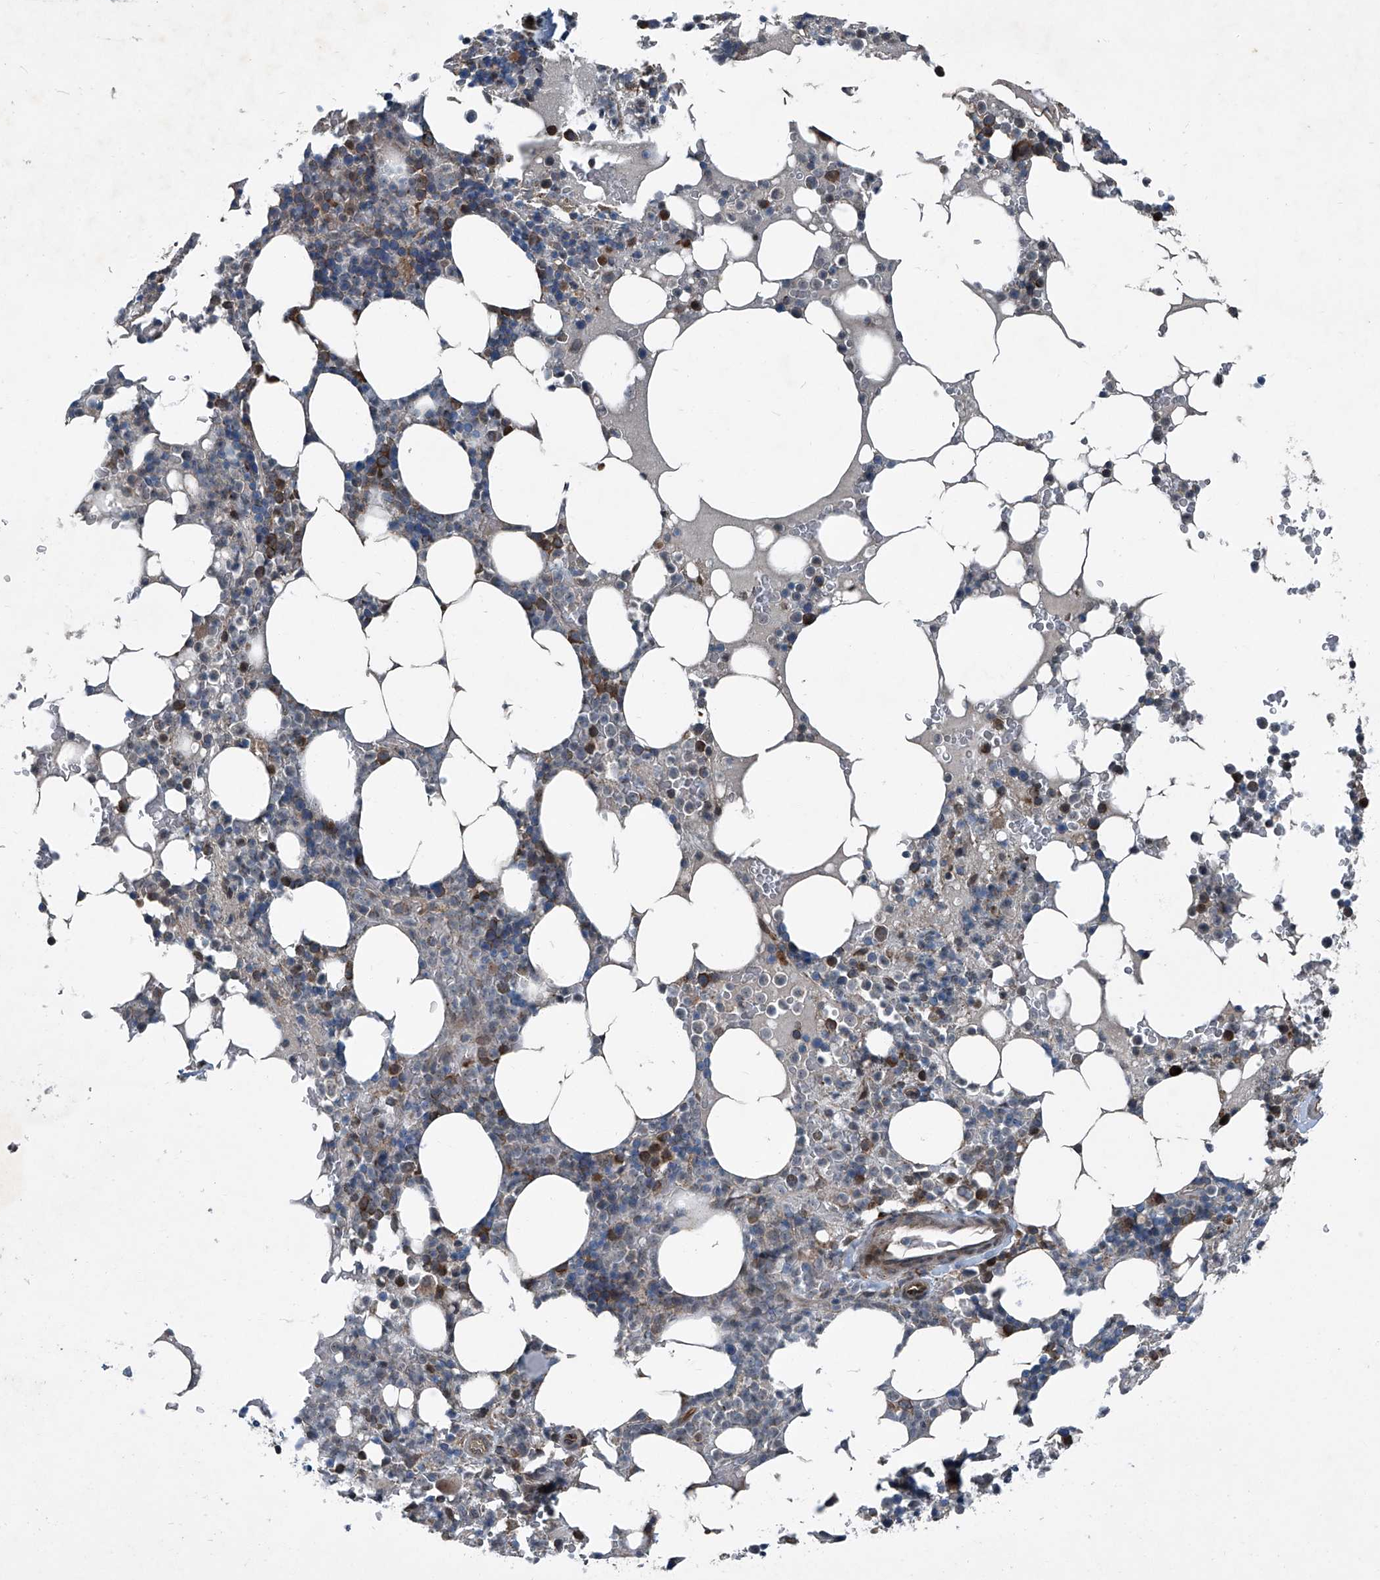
{"staining": {"intensity": "moderate", "quantity": "<25%", "location": "cytoplasmic/membranous"}, "tissue": "bone marrow", "cell_type": "Hematopoietic cells", "image_type": "normal", "snomed": [{"axis": "morphology", "description": "Normal tissue, NOS"}, {"axis": "topography", "description": "Bone marrow"}], "caption": "Immunohistochemistry of unremarkable bone marrow exhibits low levels of moderate cytoplasmic/membranous expression in approximately <25% of hematopoietic cells. The staining was performed using DAB to visualize the protein expression in brown, while the nuclei were stained in blue with hematoxylin (Magnification: 20x).", "gene": "SENP2", "patient": {"sex": "male", "age": 58}}